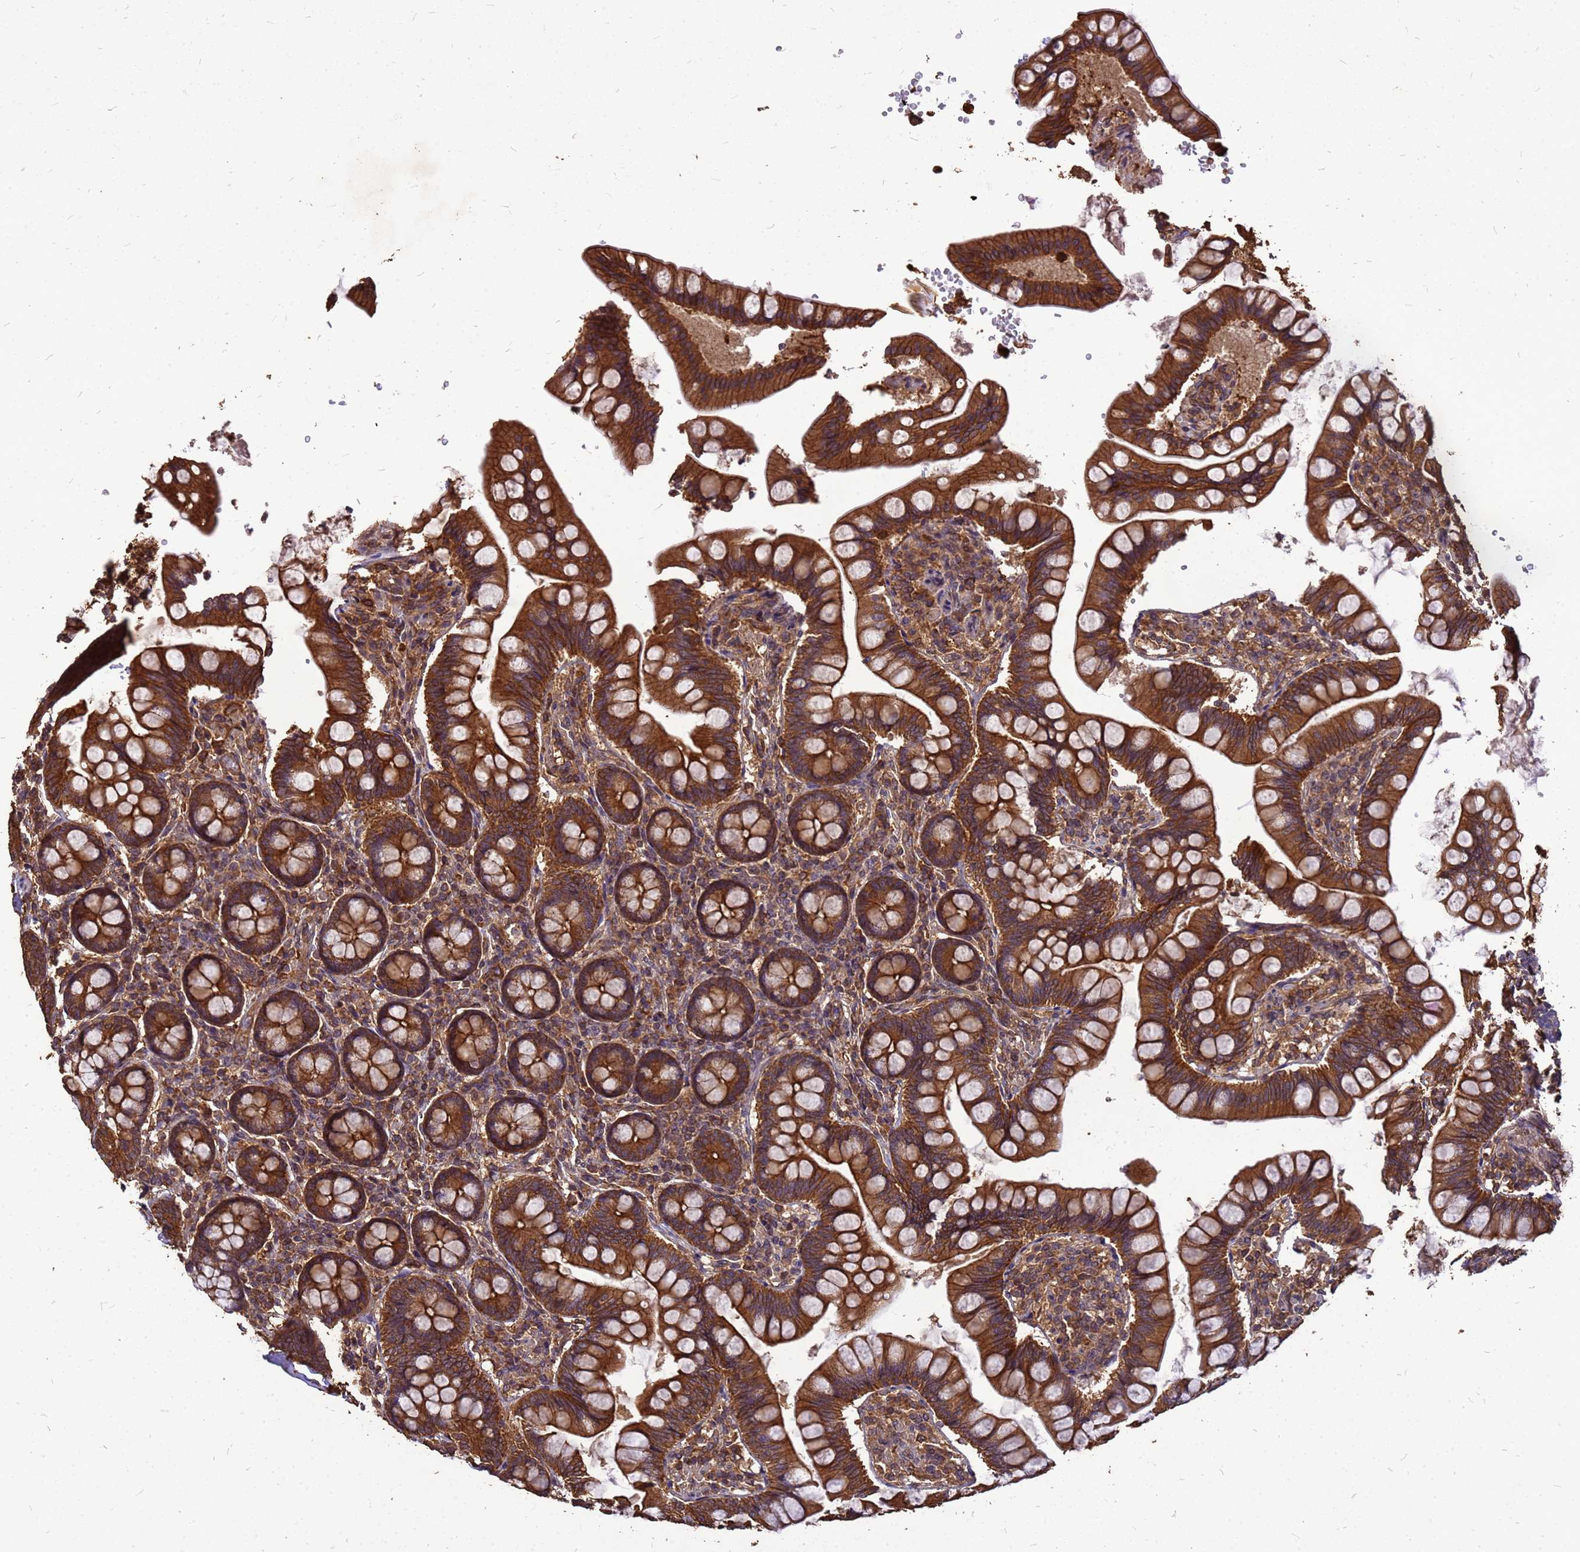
{"staining": {"intensity": "strong", "quantity": ">75%", "location": "cytoplasmic/membranous"}, "tissue": "small intestine", "cell_type": "Glandular cells", "image_type": "normal", "snomed": [{"axis": "morphology", "description": "Normal tissue, NOS"}, {"axis": "topography", "description": "Small intestine"}], "caption": "The micrograph shows a brown stain indicating the presence of a protein in the cytoplasmic/membranous of glandular cells in small intestine.", "gene": "ZNF618", "patient": {"sex": "male", "age": 7}}